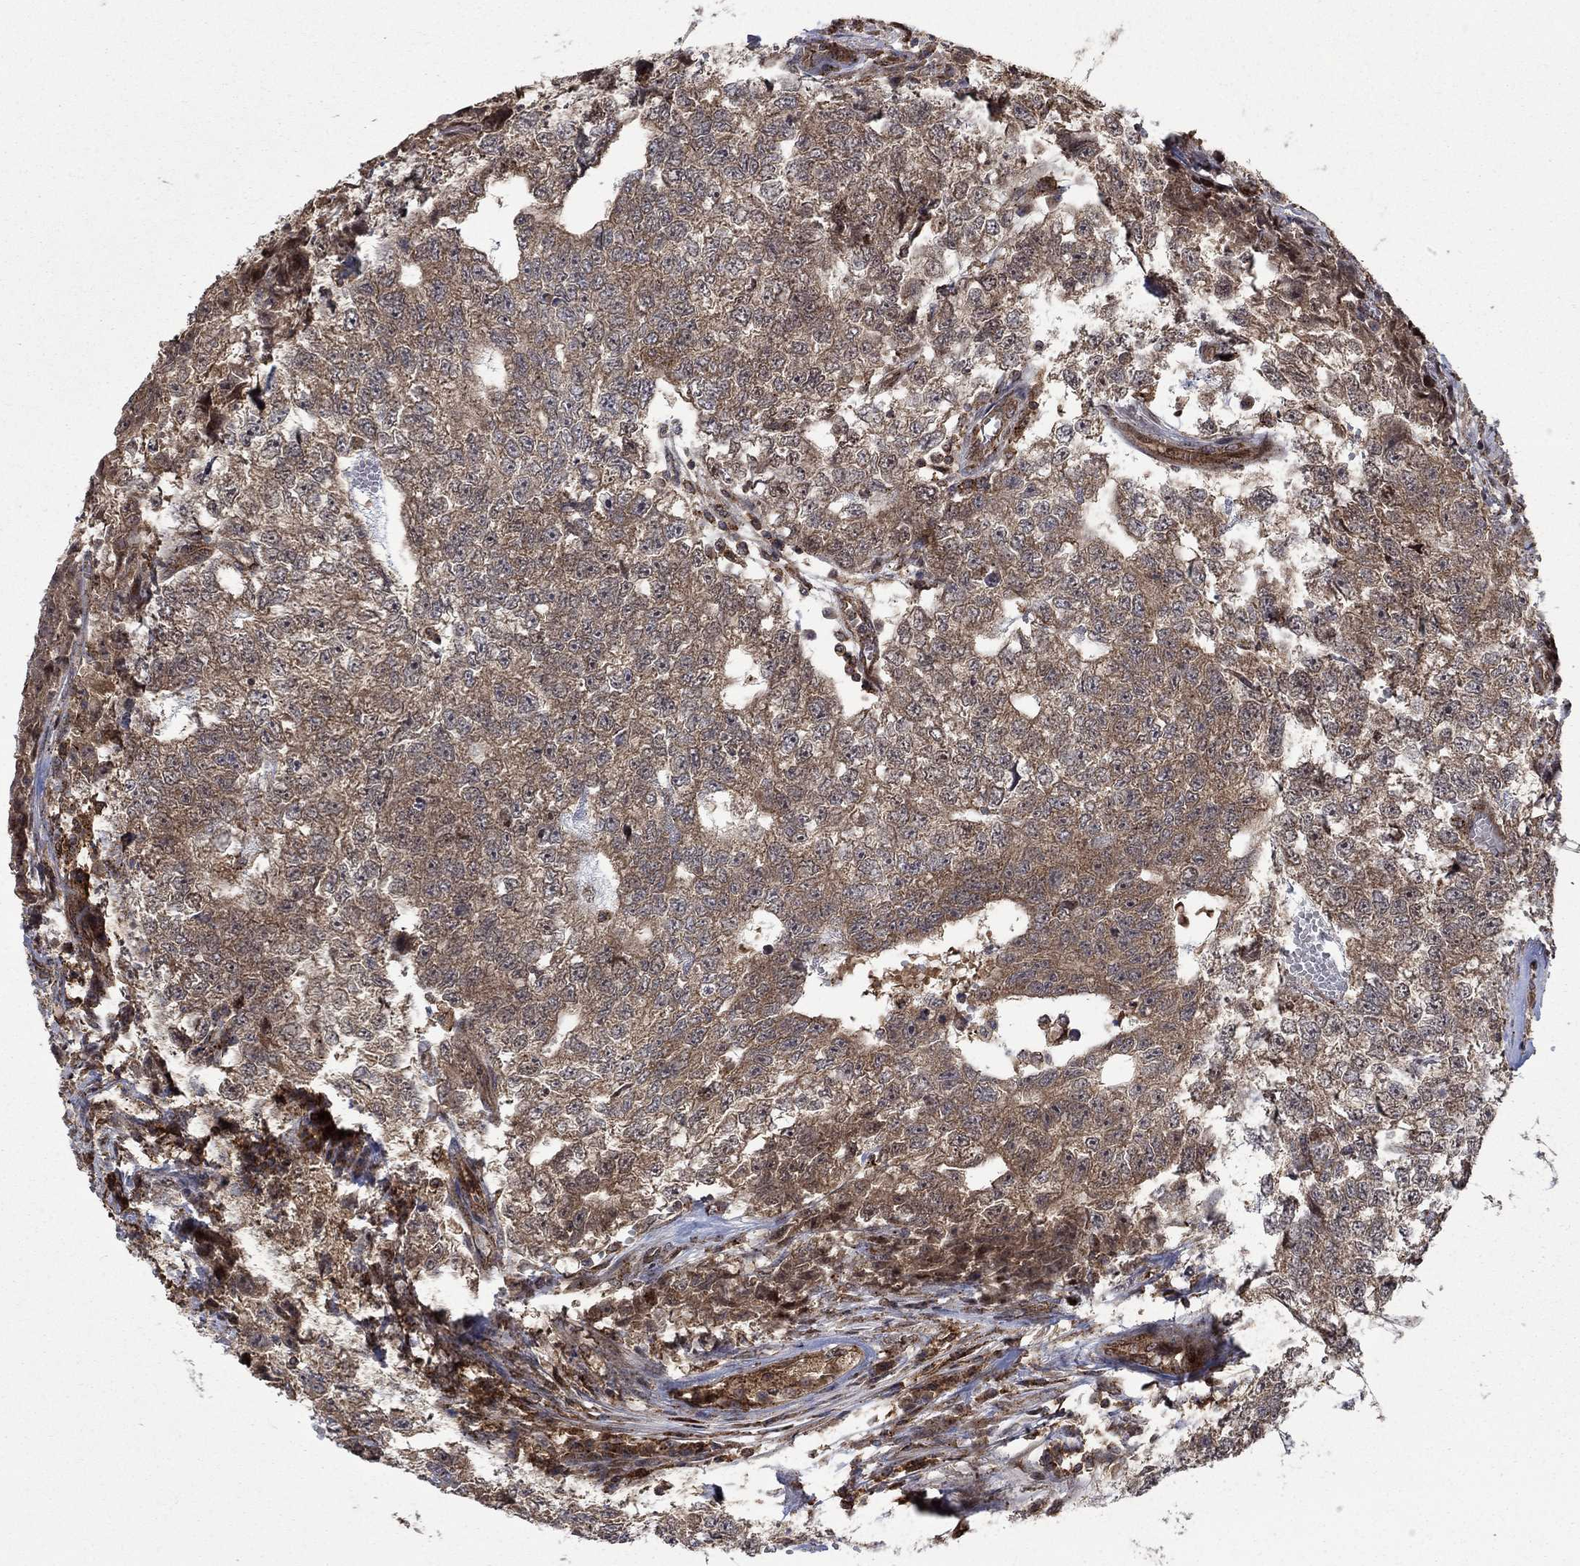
{"staining": {"intensity": "moderate", "quantity": "25%-75%", "location": "cytoplasmic/membranous"}, "tissue": "testis cancer", "cell_type": "Tumor cells", "image_type": "cancer", "snomed": [{"axis": "morphology", "description": "Seminoma, NOS"}, {"axis": "morphology", "description": "Carcinoma, Embryonal, NOS"}, {"axis": "topography", "description": "Testis"}], "caption": "Seminoma (testis) stained for a protein (brown) demonstrates moderate cytoplasmic/membranous positive positivity in about 25%-75% of tumor cells.", "gene": "IFI35", "patient": {"sex": "male", "age": 22}}